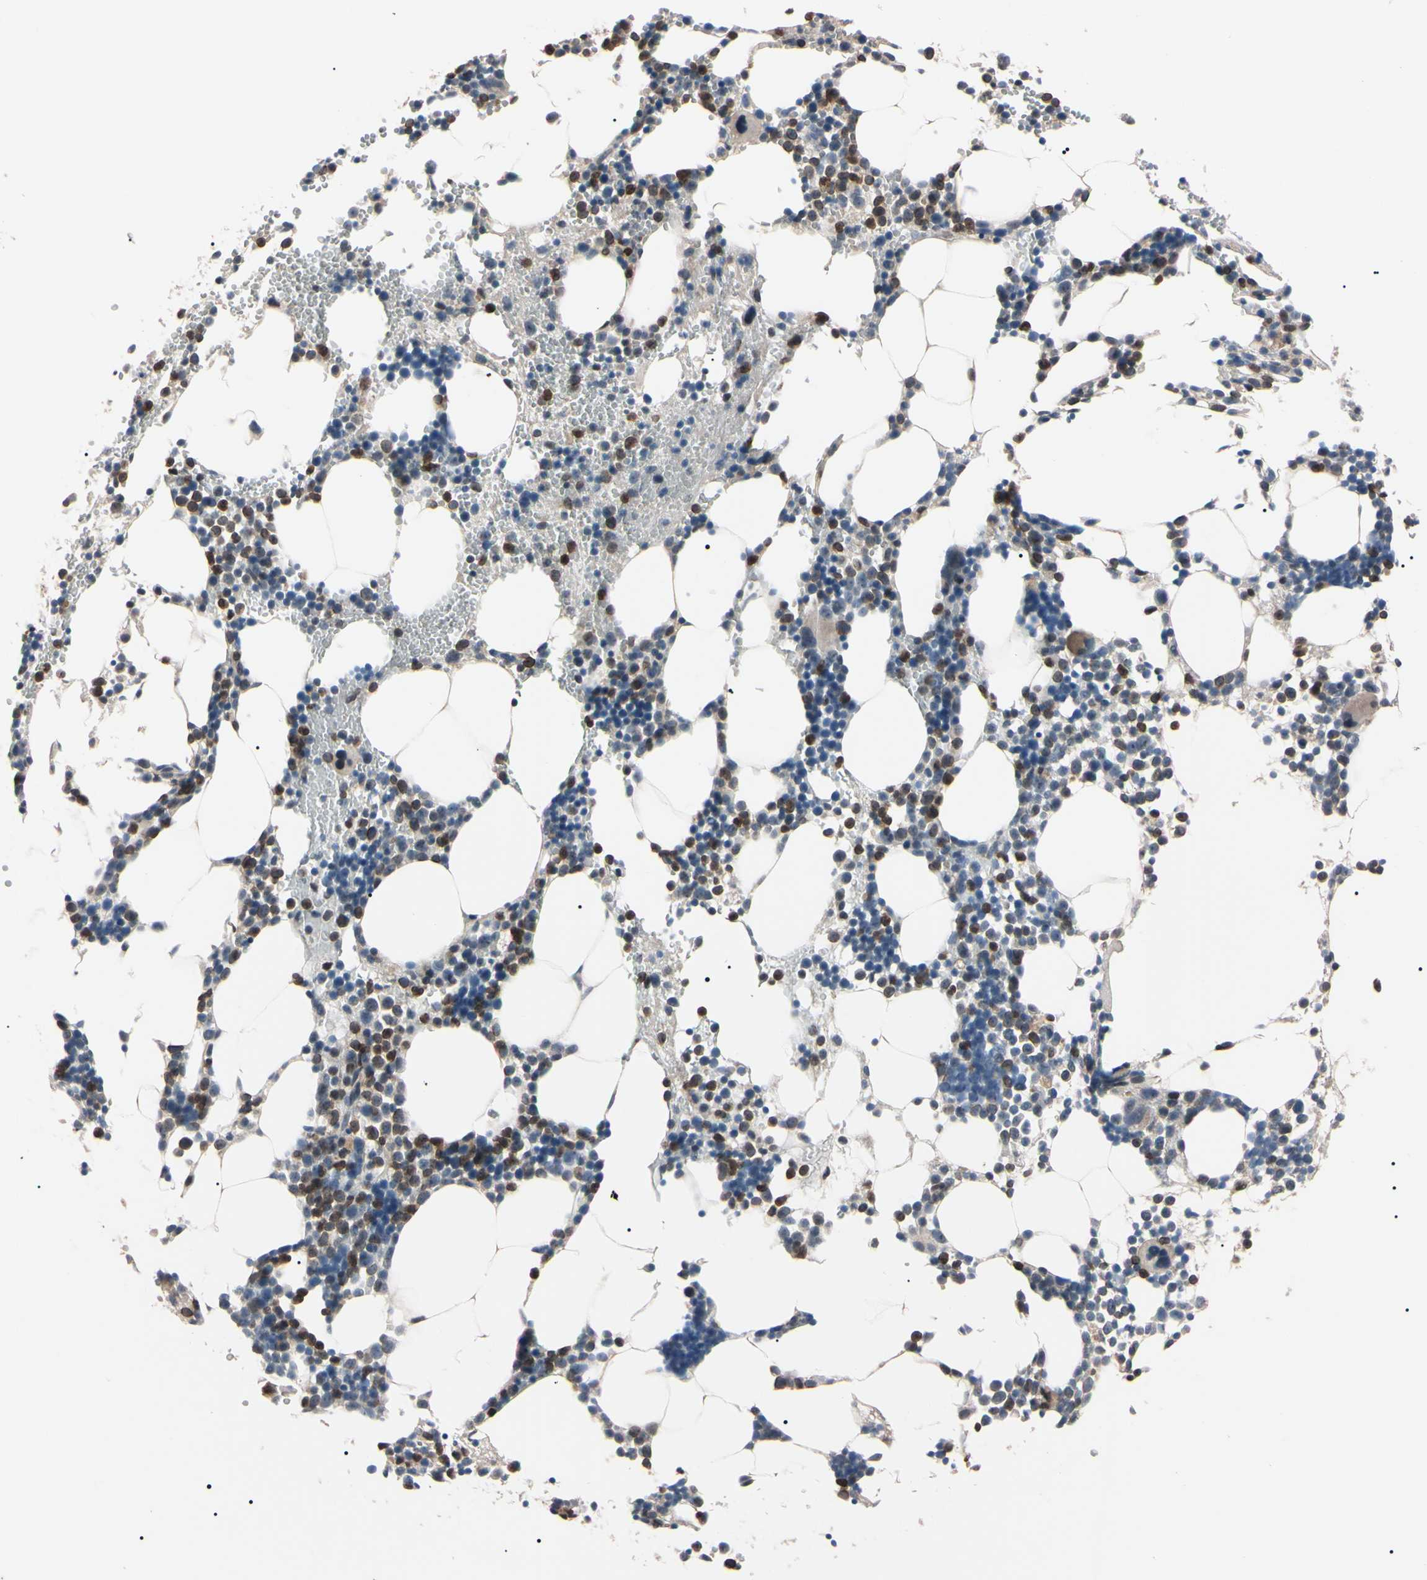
{"staining": {"intensity": "strong", "quantity": "25%-75%", "location": "cytoplasmic/membranous,nuclear"}, "tissue": "bone marrow", "cell_type": "Hematopoietic cells", "image_type": "normal", "snomed": [{"axis": "morphology", "description": "Normal tissue, NOS"}, {"axis": "morphology", "description": "Inflammation, NOS"}, {"axis": "topography", "description": "Bone marrow"}], "caption": "A high-resolution micrograph shows IHC staining of unremarkable bone marrow, which reveals strong cytoplasmic/membranous,nuclear expression in about 25%-75% of hematopoietic cells.", "gene": "TRAF5", "patient": {"sex": "male", "age": 42}}